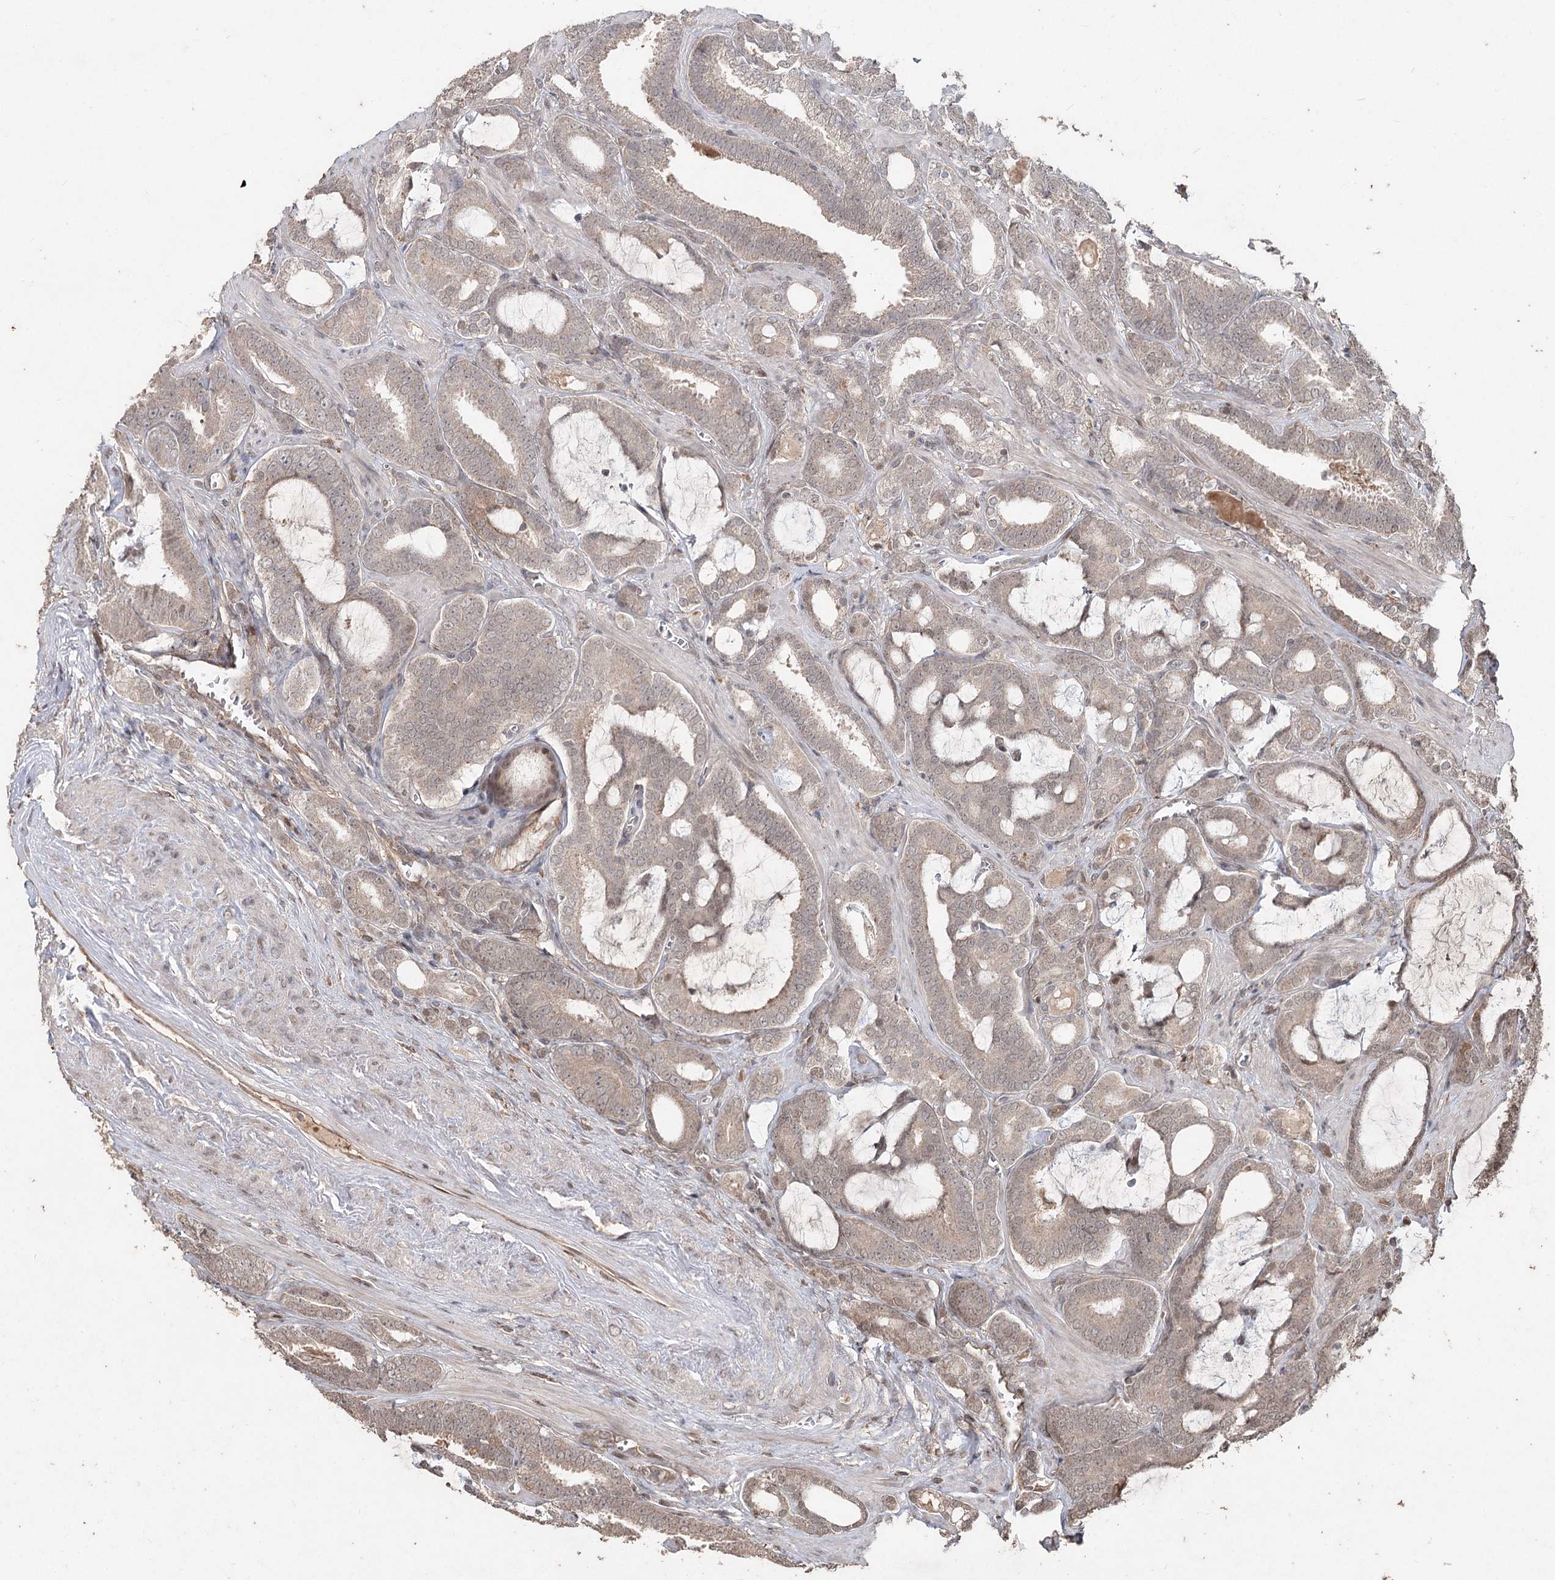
{"staining": {"intensity": "weak", "quantity": "<25%", "location": "cytoplasmic/membranous"}, "tissue": "prostate cancer", "cell_type": "Tumor cells", "image_type": "cancer", "snomed": [{"axis": "morphology", "description": "Adenocarcinoma, High grade"}, {"axis": "topography", "description": "Prostate and seminal vesicle, NOS"}], "caption": "Immunohistochemistry (IHC) of human prostate cancer (high-grade adenocarcinoma) displays no staining in tumor cells.", "gene": "FBXO7", "patient": {"sex": "male", "age": 67}}